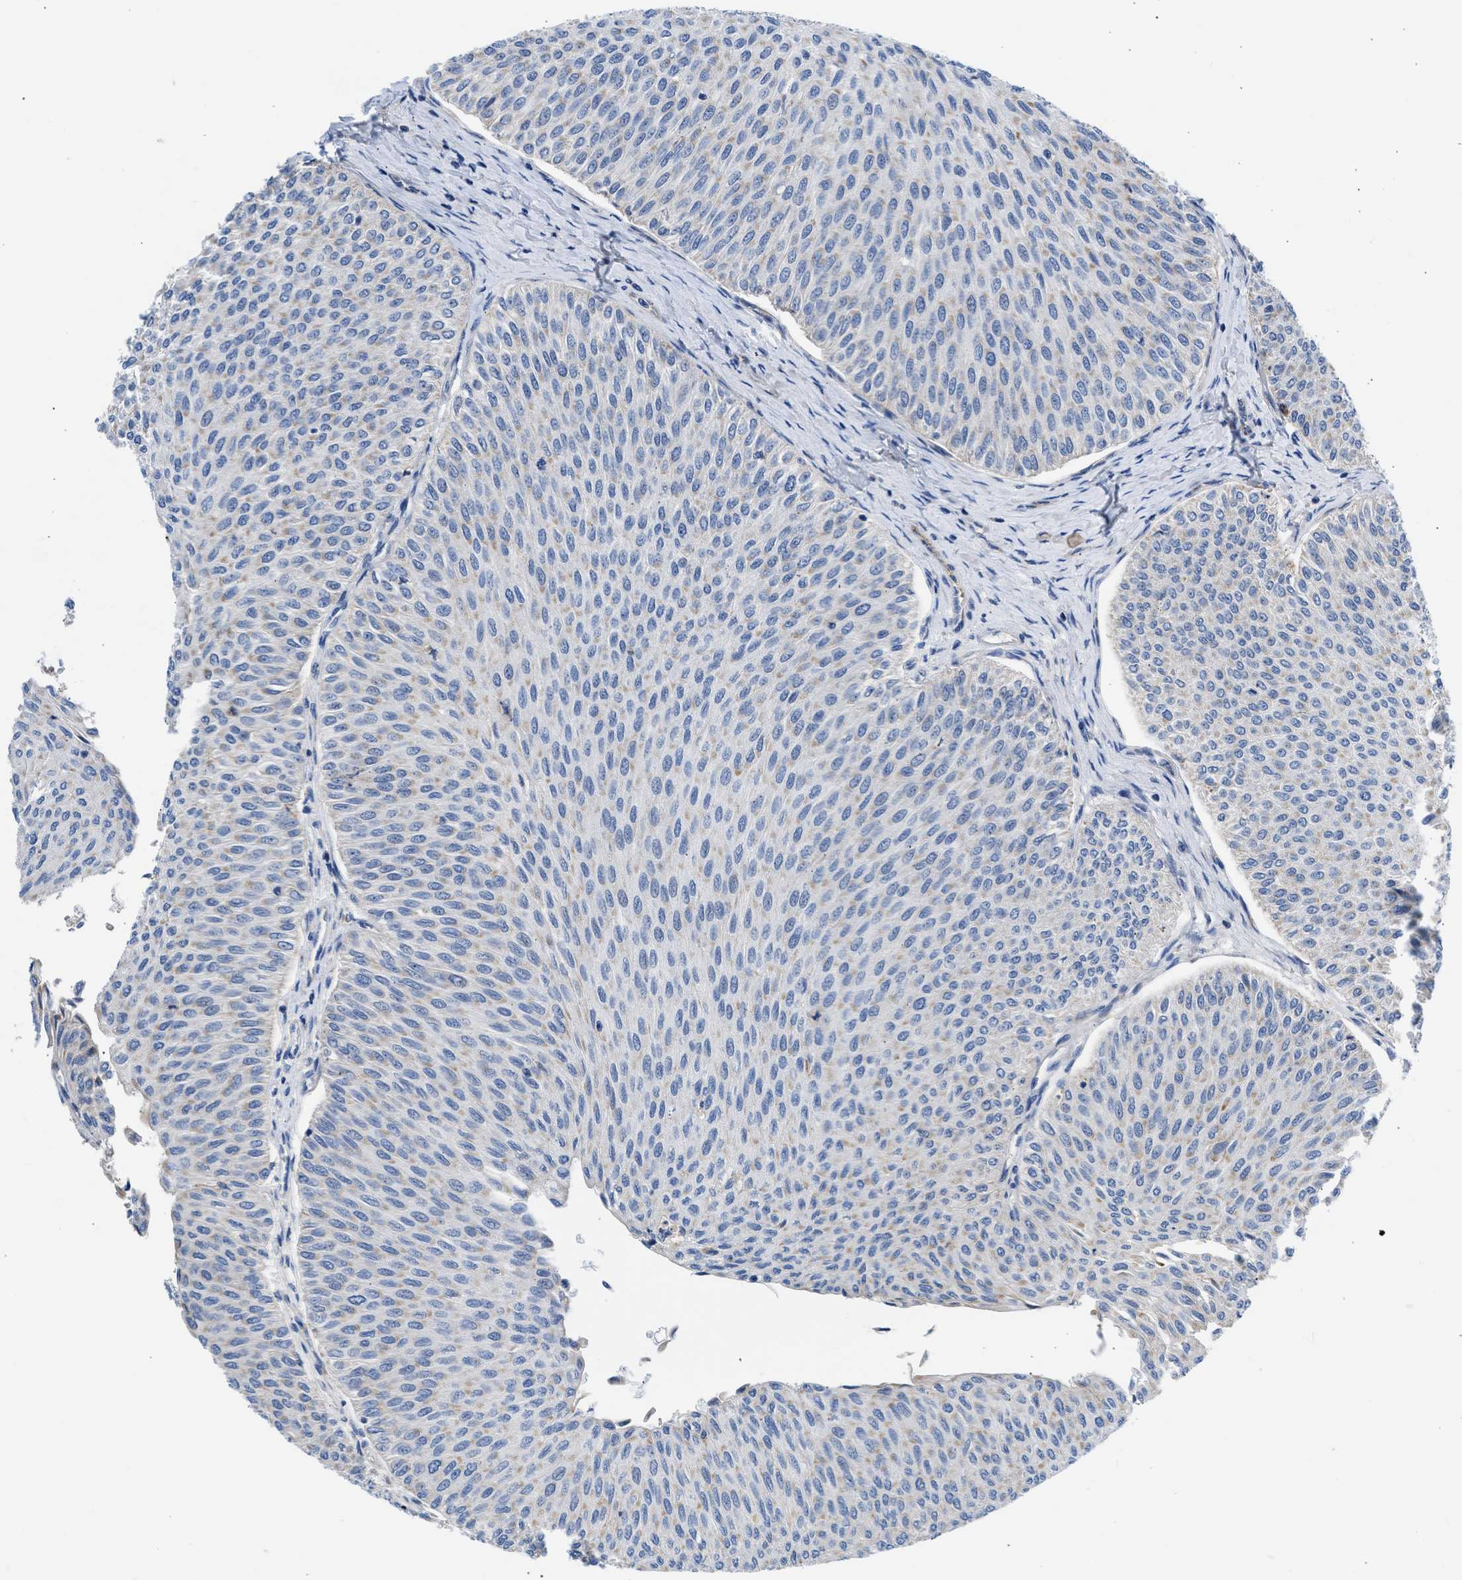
{"staining": {"intensity": "weak", "quantity": "25%-75%", "location": "cytoplasmic/membranous"}, "tissue": "urothelial cancer", "cell_type": "Tumor cells", "image_type": "cancer", "snomed": [{"axis": "morphology", "description": "Urothelial carcinoma, Low grade"}, {"axis": "topography", "description": "Urinary bladder"}], "caption": "DAB immunohistochemical staining of human urothelial carcinoma (low-grade) demonstrates weak cytoplasmic/membranous protein staining in about 25%-75% of tumor cells.", "gene": "ULK4", "patient": {"sex": "male", "age": 78}}